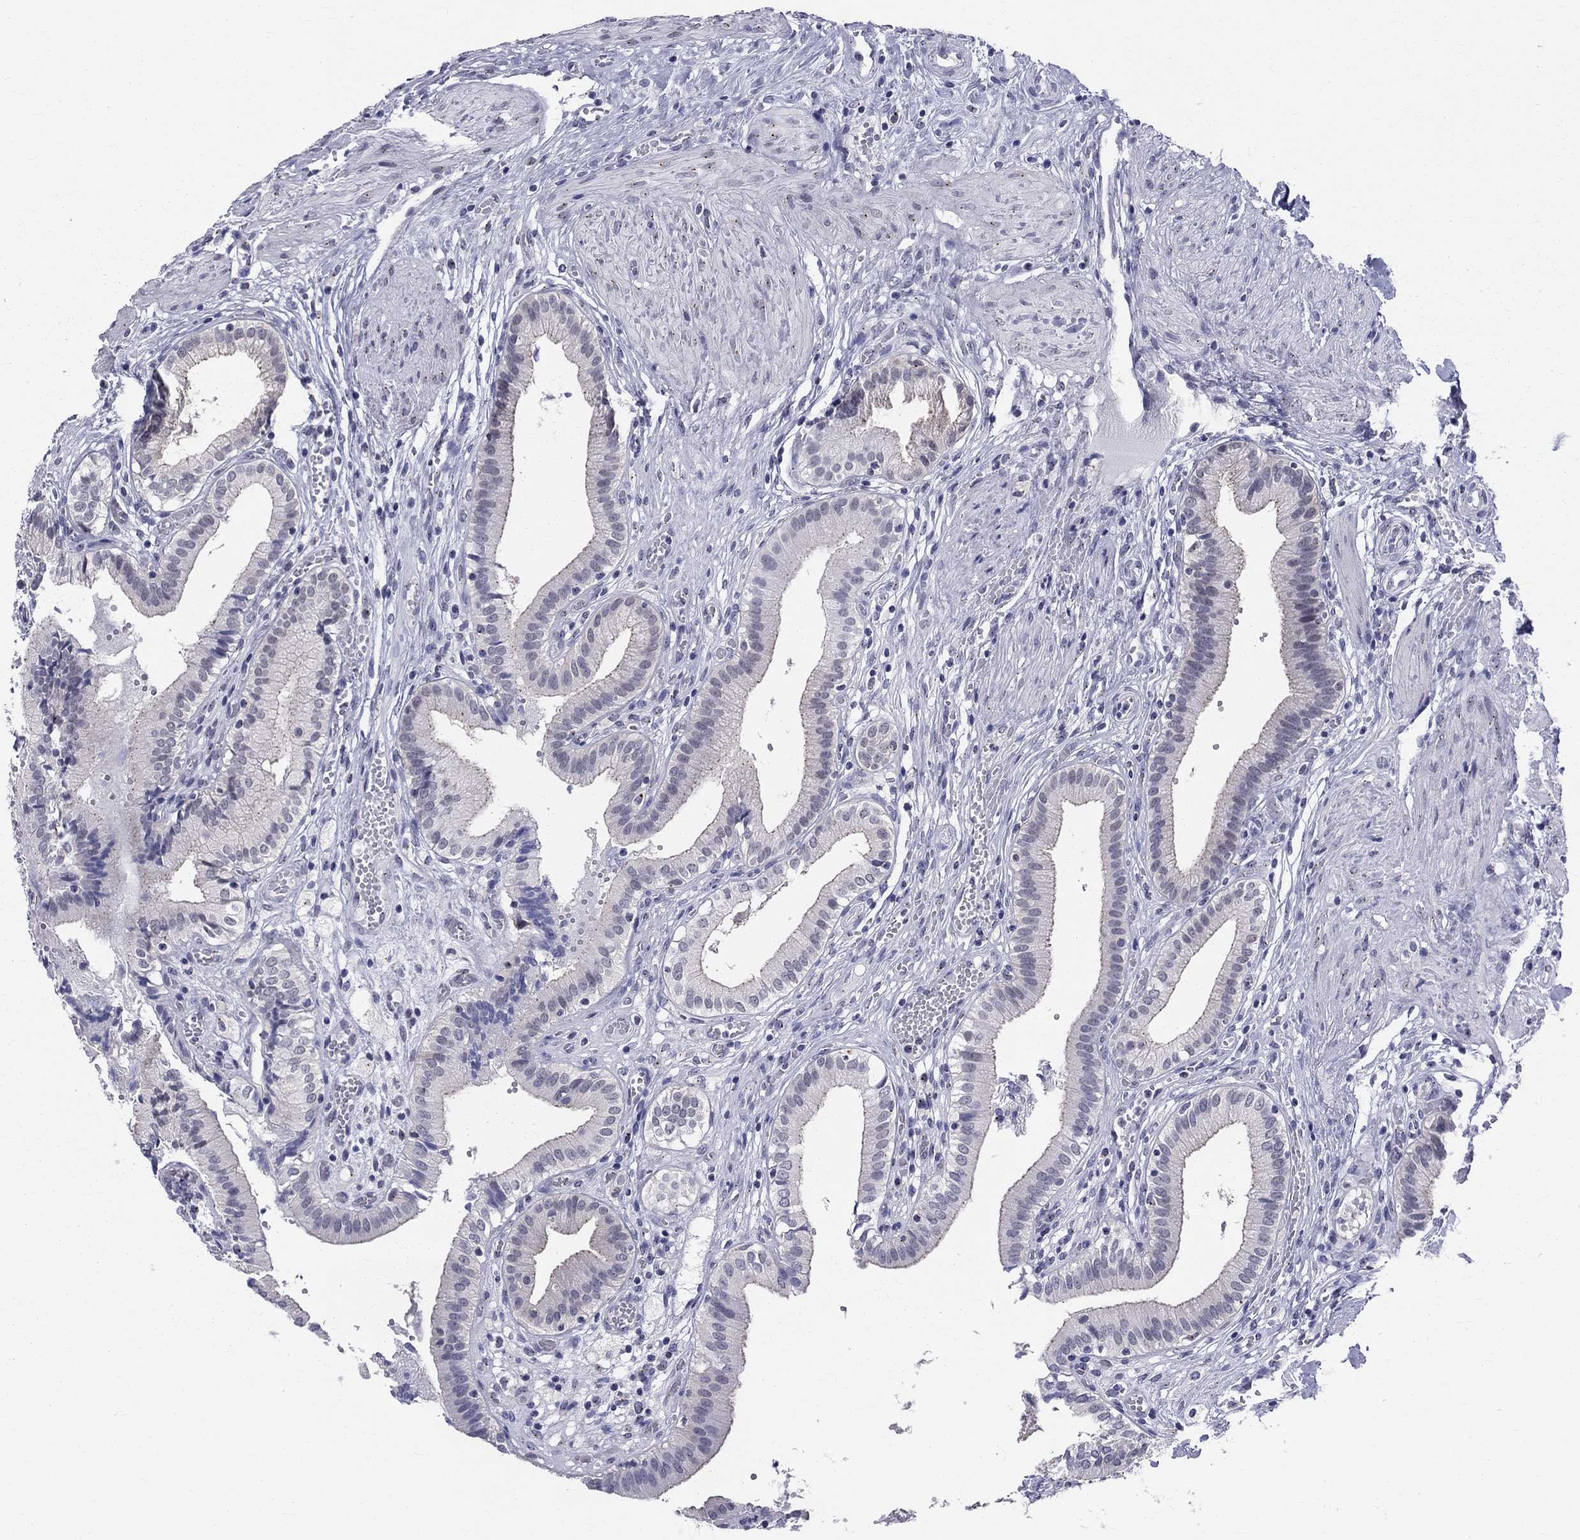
{"staining": {"intensity": "negative", "quantity": "none", "location": "none"}, "tissue": "gallbladder", "cell_type": "Glandular cells", "image_type": "normal", "snomed": [{"axis": "morphology", "description": "Normal tissue, NOS"}, {"axis": "topography", "description": "Gallbladder"}], "caption": "Immunohistochemistry image of benign human gallbladder stained for a protein (brown), which shows no staining in glandular cells.", "gene": "CEP43", "patient": {"sex": "female", "age": 24}}